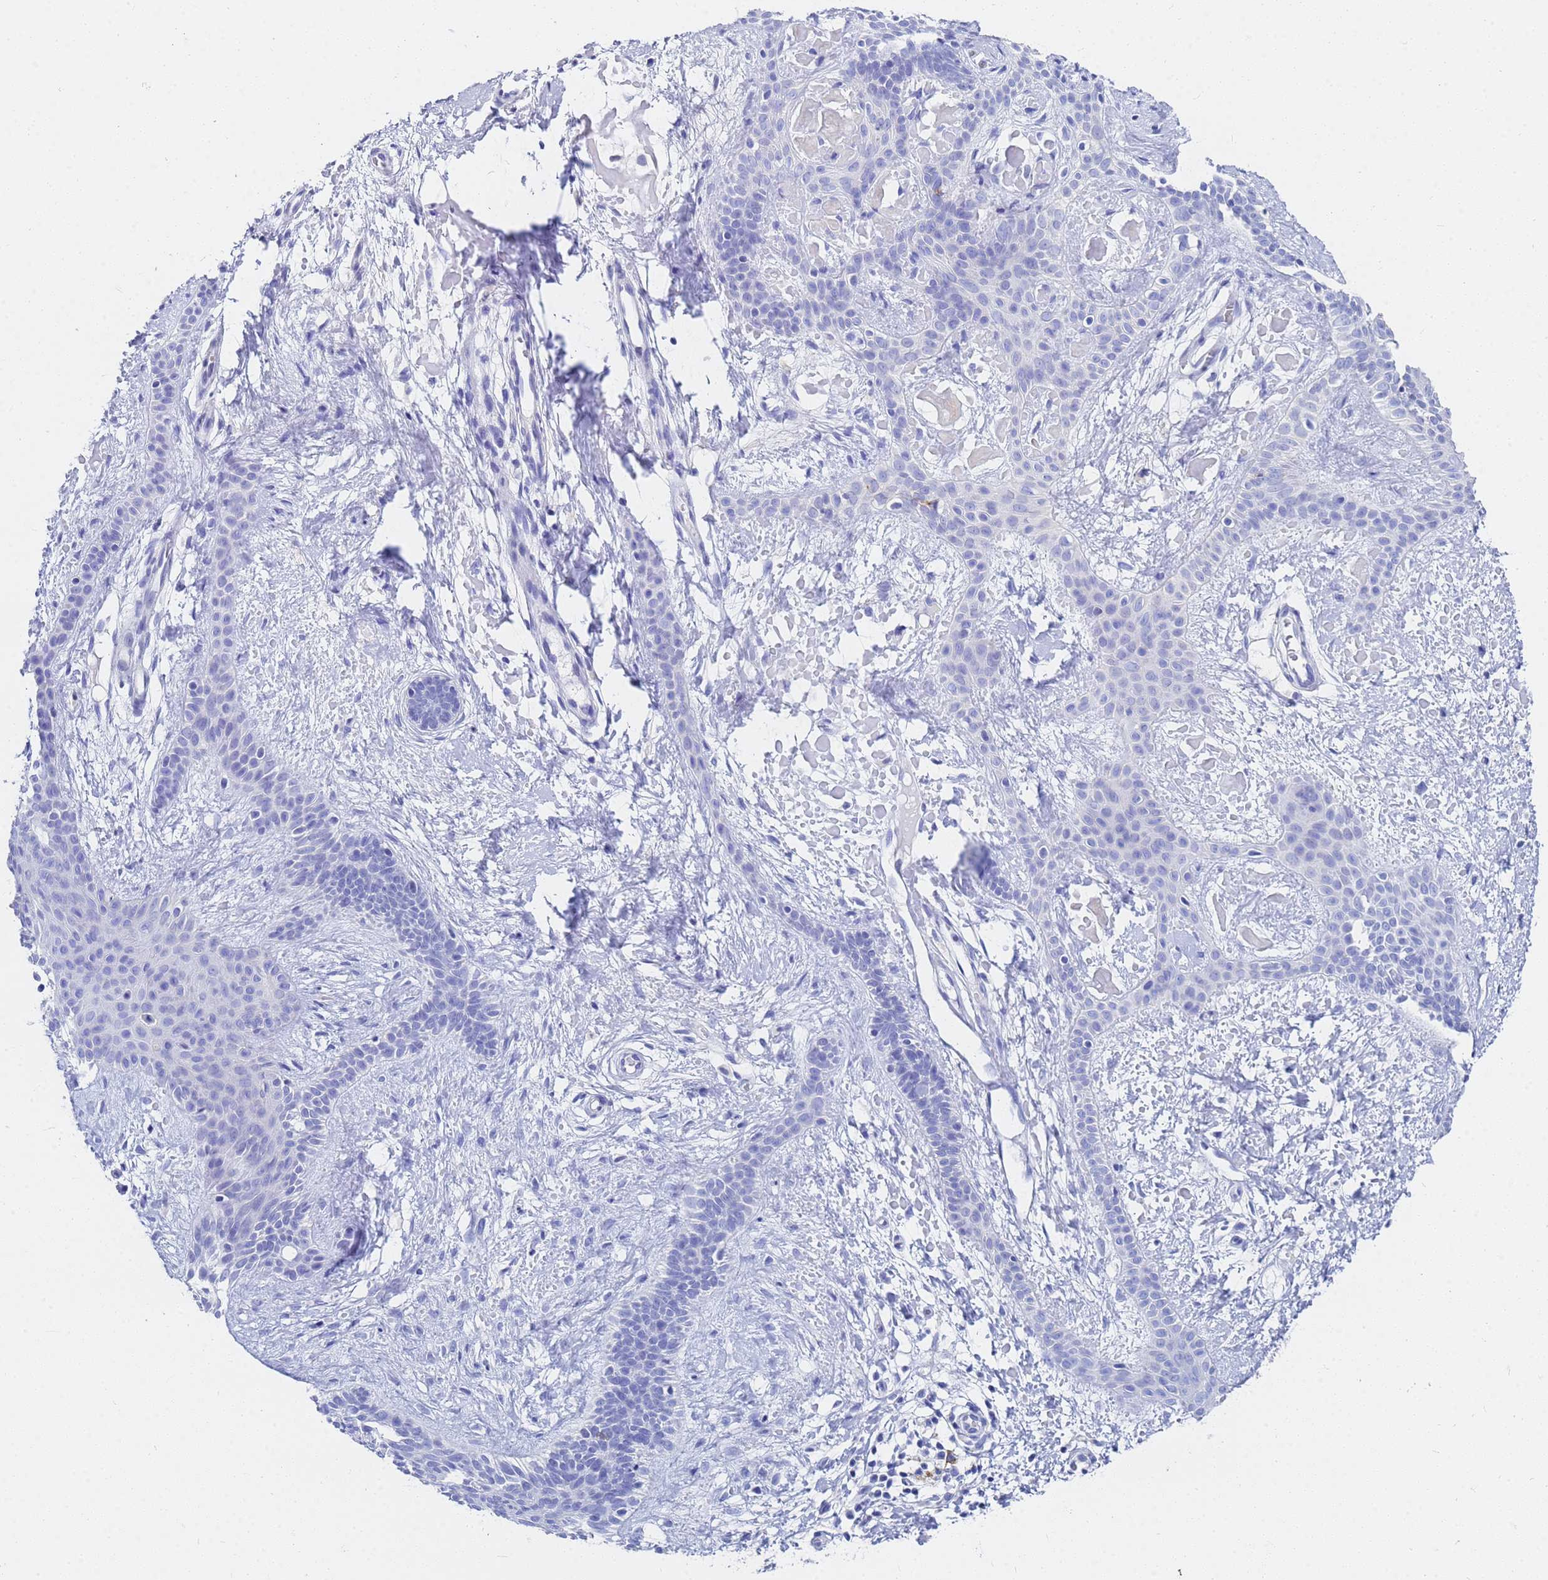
{"staining": {"intensity": "negative", "quantity": "none", "location": "none"}, "tissue": "skin cancer", "cell_type": "Tumor cells", "image_type": "cancer", "snomed": [{"axis": "morphology", "description": "Basal cell carcinoma"}, {"axis": "topography", "description": "Skin"}], "caption": "DAB (3,3'-diaminobenzidine) immunohistochemical staining of basal cell carcinoma (skin) demonstrates no significant positivity in tumor cells.", "gene": "C2orf72", "patient": {"sex": "male", "age": 78}}